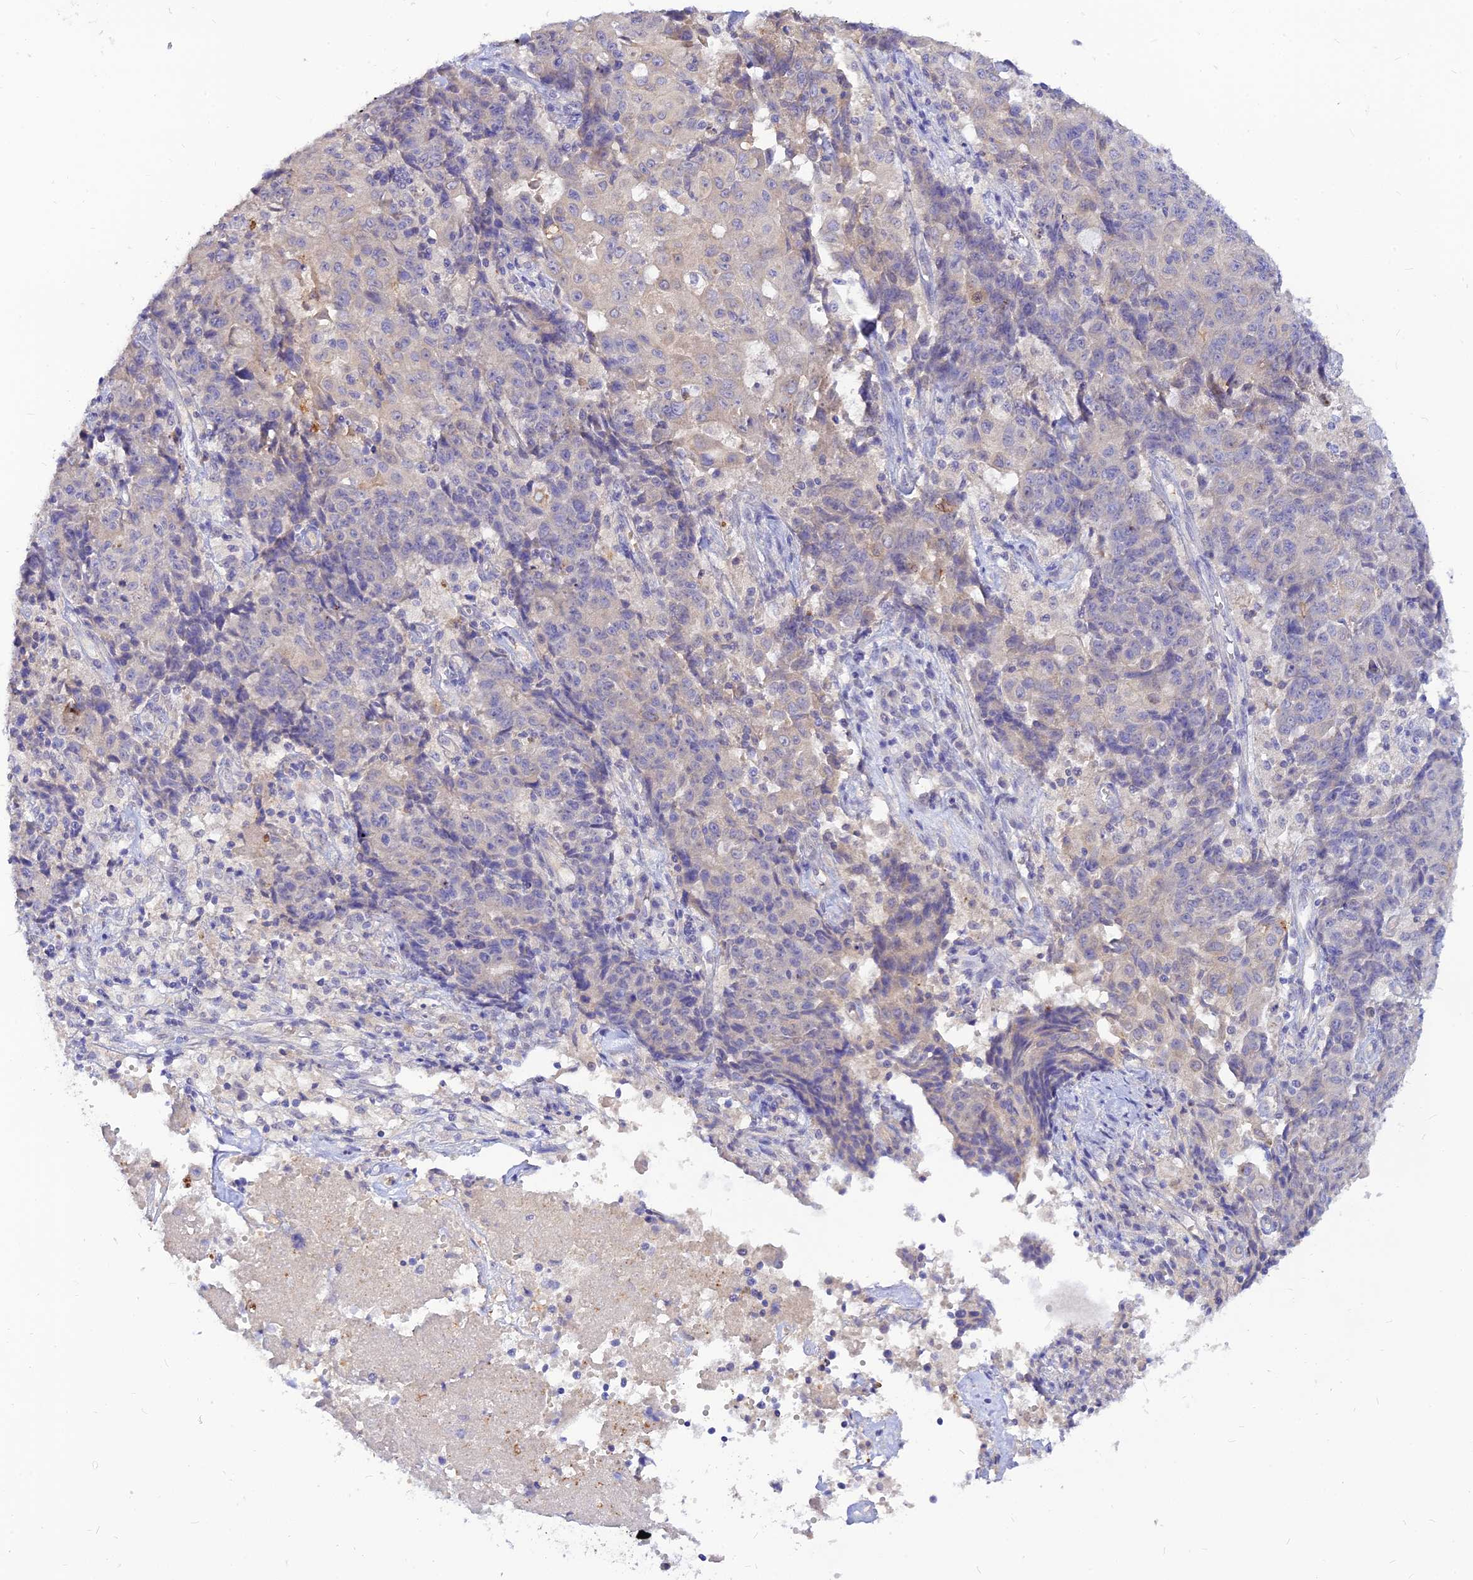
{"staining": {"intensity": "weak", "quantity": "<25%", "location": "cytoplasmic/membranous"}, "tissue": "ovarian cancer", "cell_type": "Tumor cells", "image_type": "cancer", "snomed": [{"axis": "morphology", "description": "Carcinoma, endometroid"}, {"axis": "topography", "description": "Ovary"}], "caption": "Immunohistochemistry (IHC) photomicrograph of neoplastic tissue: human ovarian cancer (endometroid carcinoma) stained with DAB exhibits no significant protein positivity in tumor cells.", "gene": "CZIB", "patient": {"sex": "female", "age": 42}}